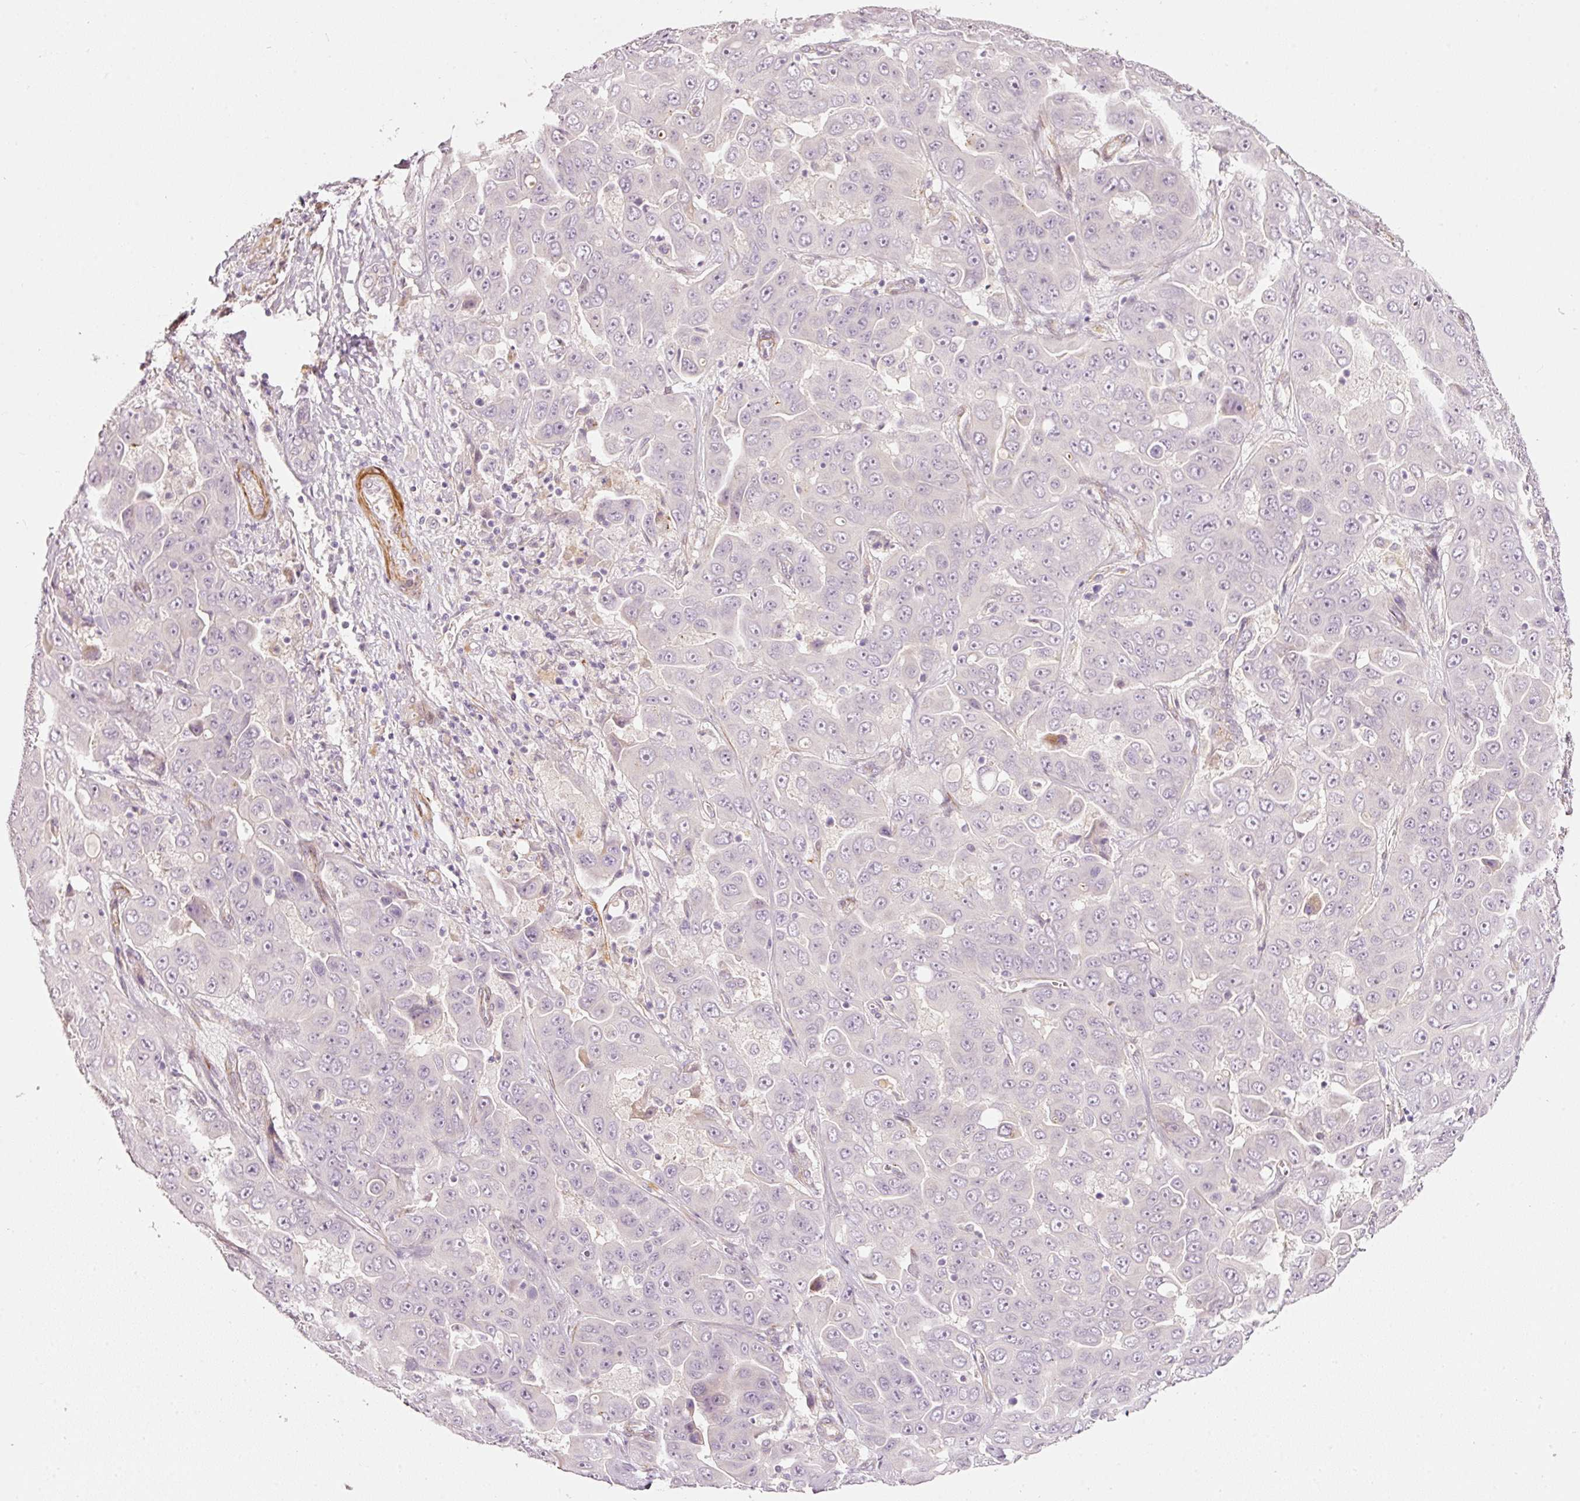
{"staining": {"intensity": "negative", "quantity": "none", "location": "none"}, "tissue": "liver cancer", "cell_type": "Tumor cells", "image_type": "cancer", "snomed": [{"axis": "morphology", "description": "Cholangiocarcinoma"}, {"axis": "topography", "description": "Liver"}], "caption": "Immunohistochemical staining of human liver cholangiocarcinoma exhibits no significant expression in tumor cells.", "gene": "TOGARAM1", "patient": {"sex": "female", "age": 52}}